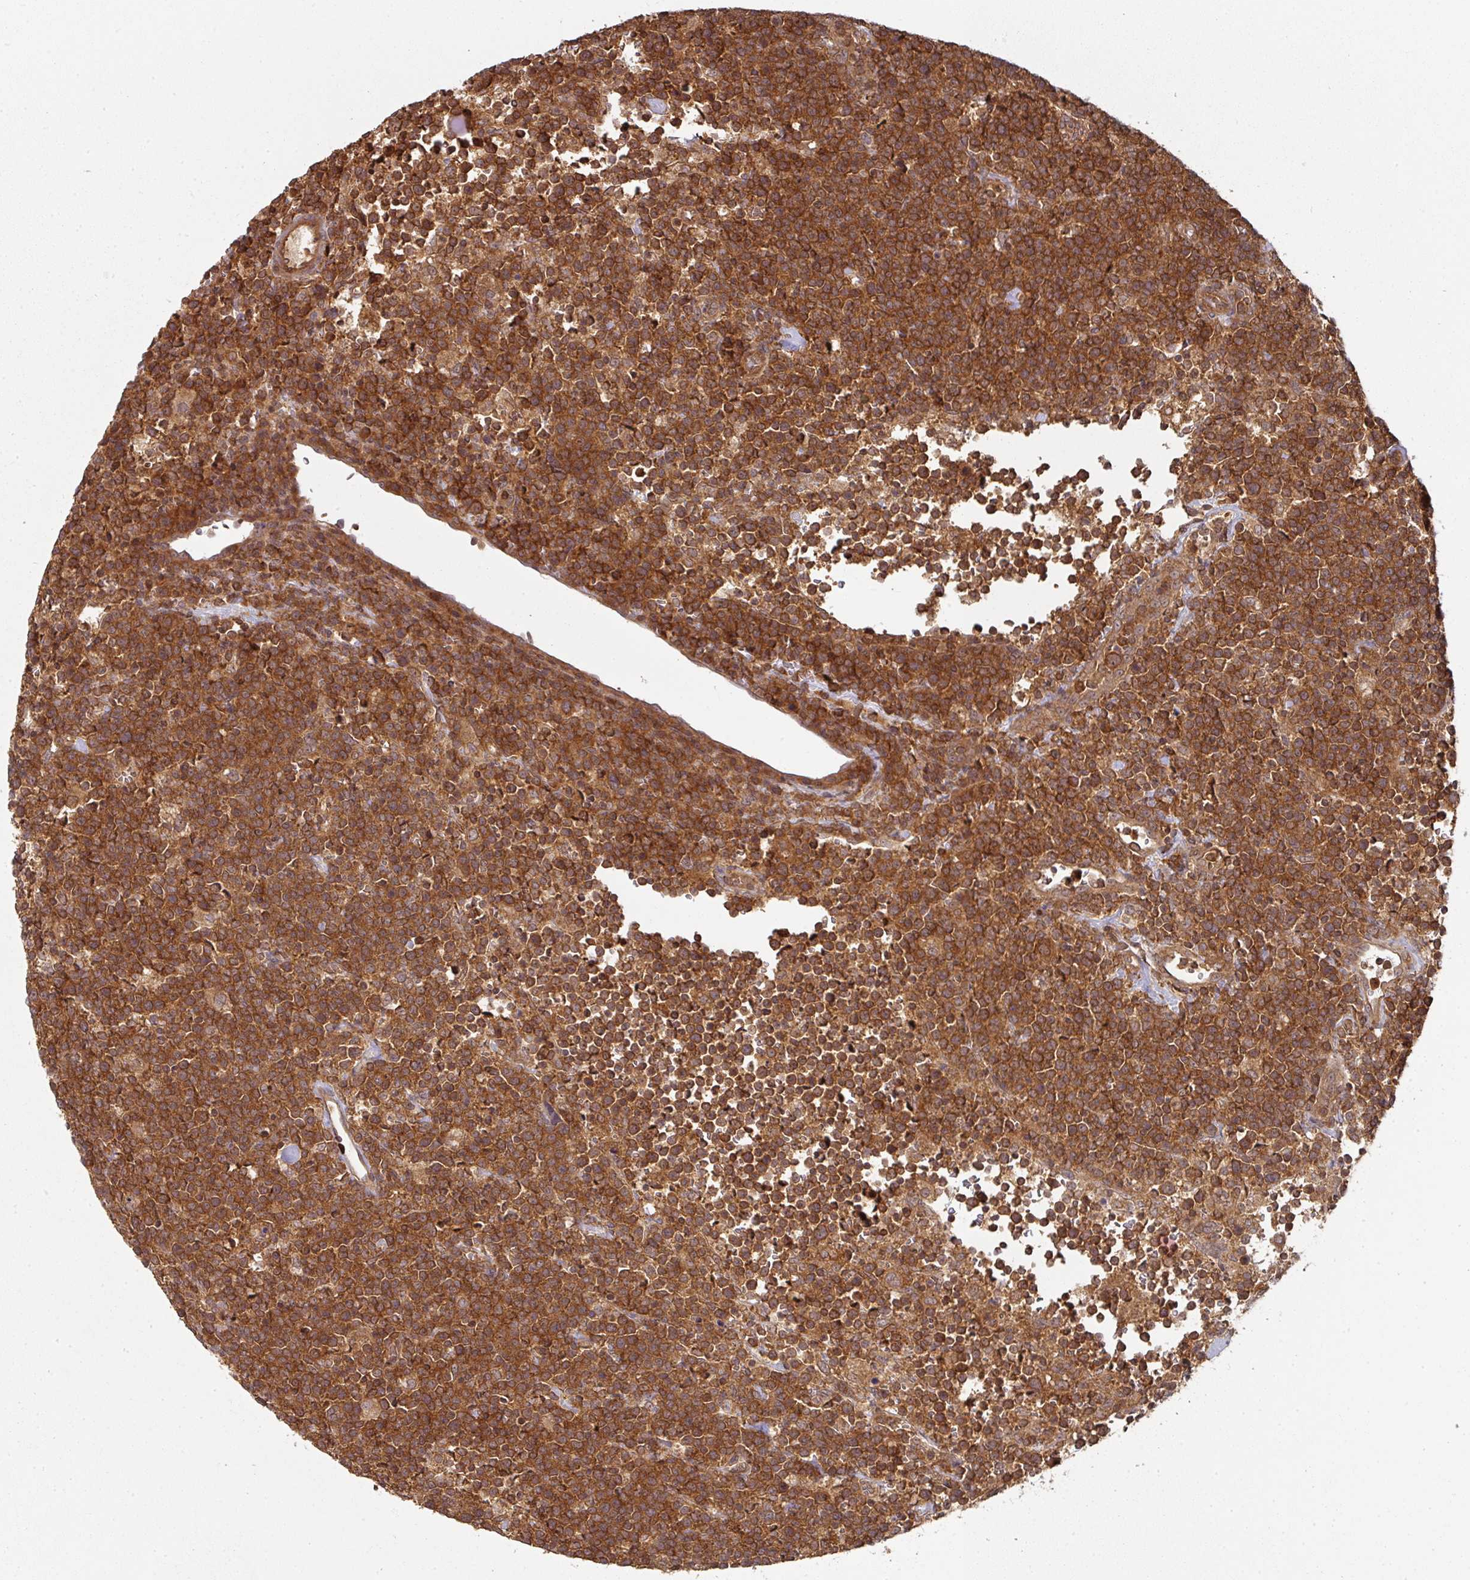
{"staining": {"intensity": "strong", "quantity": ">75%", "location": "cytoplasmic/membranous"}, "tissue": "lymphoma", "cell_type": "Tumor cells", "image_type": "cancer", "snomed": [{"axis": "morphology", "description": "Malignant lymphoma, non-Hodgkin's type, High grade"}, {"axis": "topography", "description": "Lymph node"}], "caption": "Lymphoma tissue displays strong cytoplasmic/membranous staining in approximately >75% of tumor cells, visualized by immunohistochemistry.", "gene": "EIF4EBP2", "patient": {"sex": "male", "age": 61}}